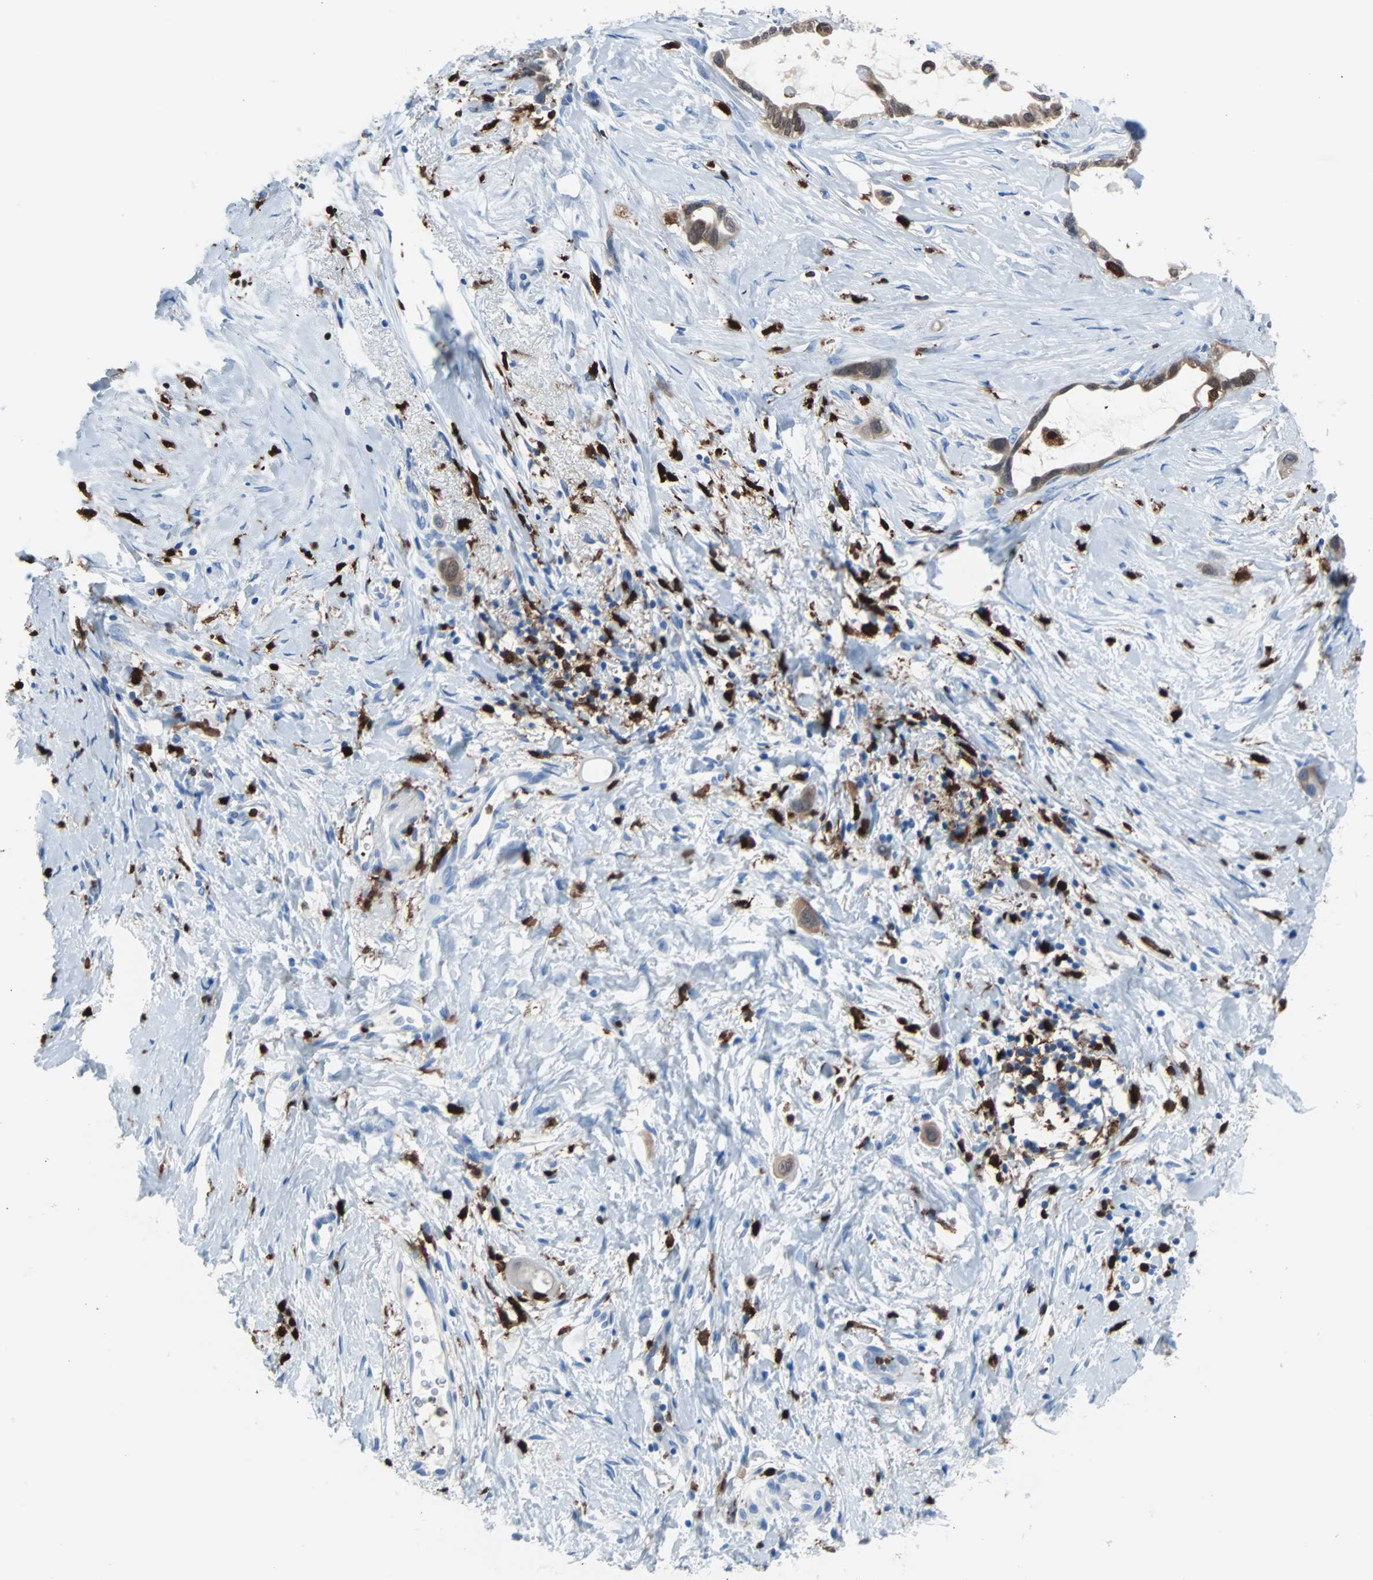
{"staining": {"intensity": "strong", "quantity": ">75%", "location": "cytoplasmic/membranous"}, "tissue": "liver cancer", "cell_type": "Tumor cells", "image_type": "cancer", "snomed": [{"axis": "morphology", "description": "Cholangiocarcinoma"}, {"axis": "topography", "description": "Liver"}], "caption": "The histopathology image demonstrates immunohistochemical staining of cholangiocarcinoma (liver). There is strong cytoplasmic/membranous staining is appreciated in about >75% of tumor cells.", "gene": "SYK", "patient": {"sex": "female", "age": 65}}